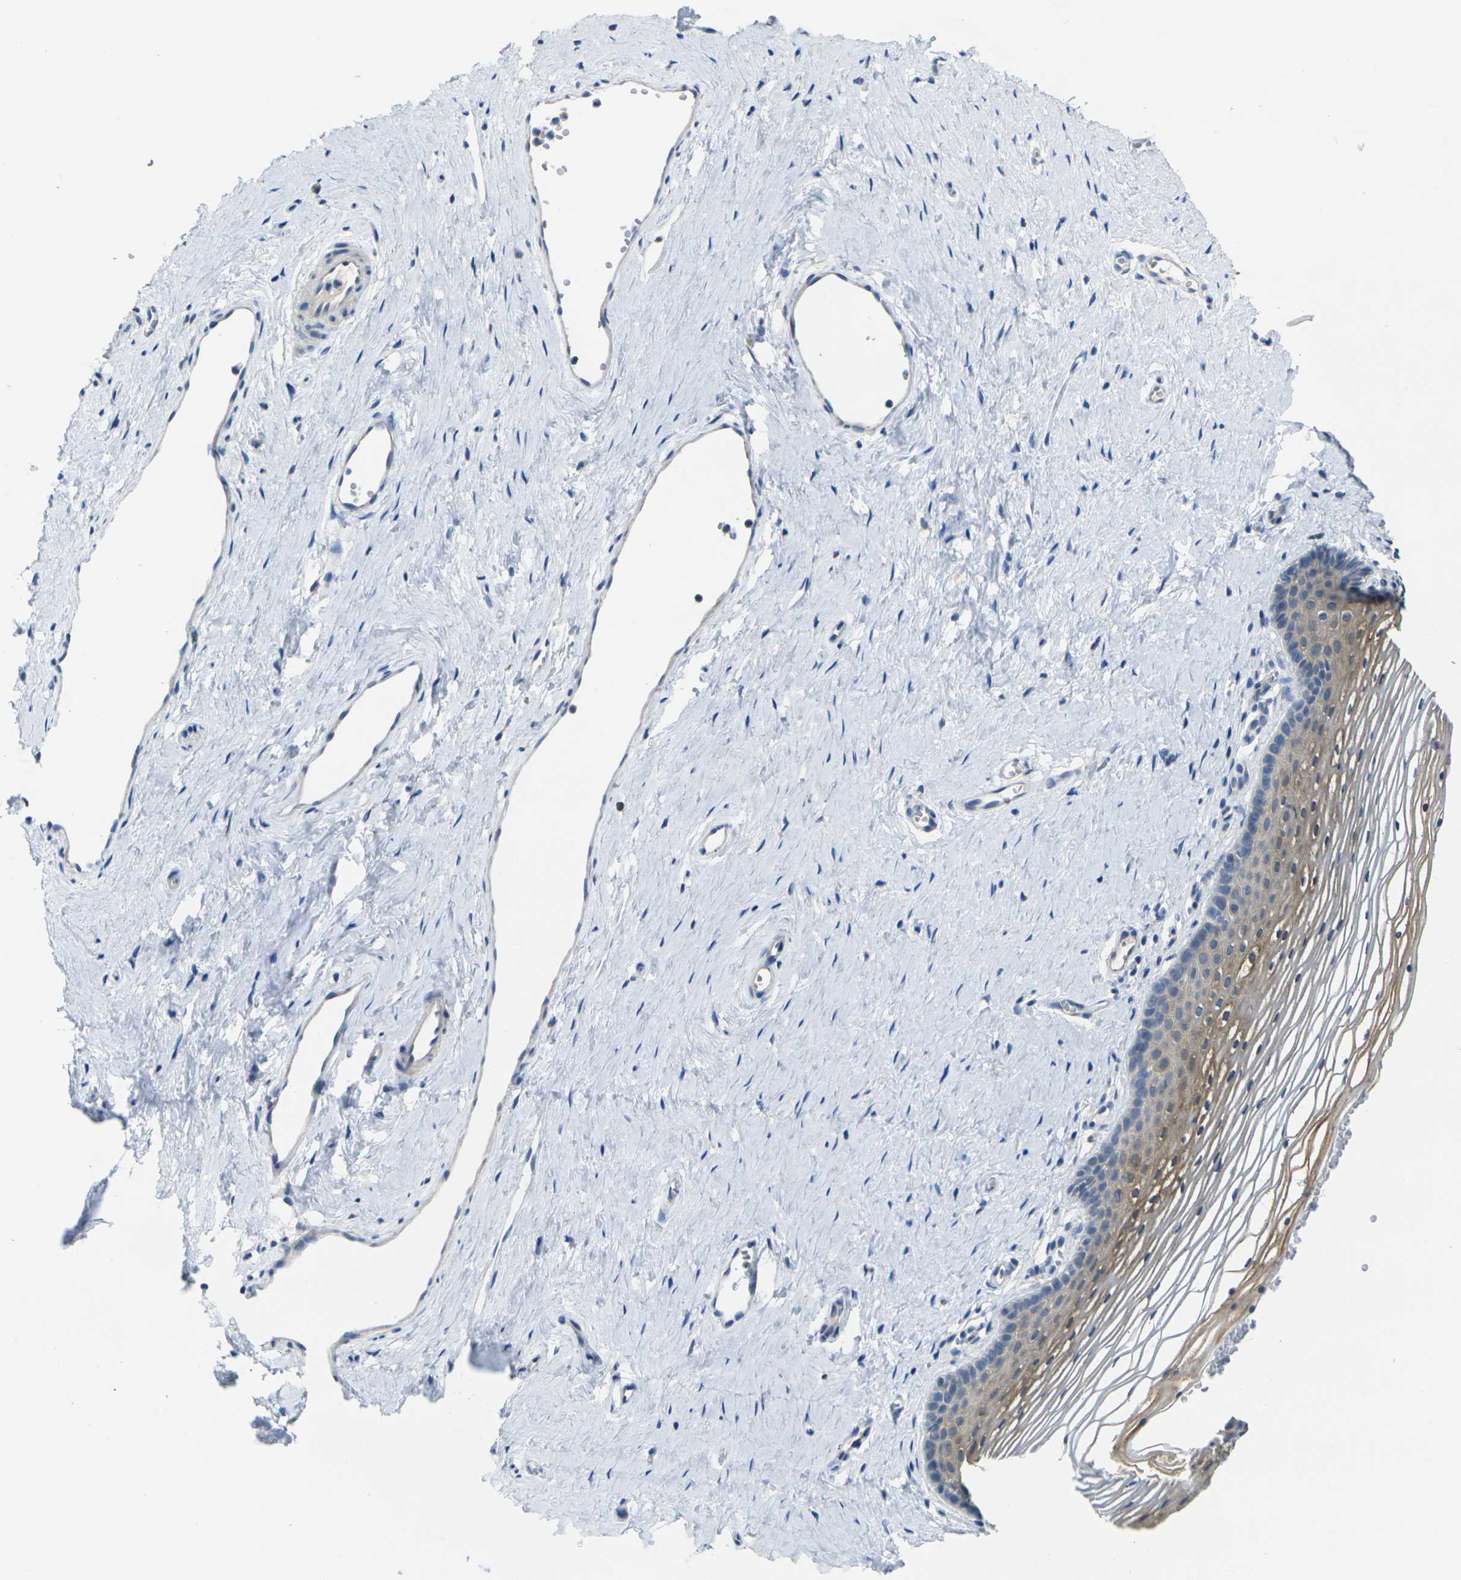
{"staining": {"intensity": "moderate", "quantity": "25%-75%", "location": "cytoplasmic/membranous"}, "tissue": "vagina", "cell_type": "Squamous epithelial cells", "image_type": "normal", "snomed": [{"axis": "morphology", "description": "Normal tissue, NOS"}, {"axis": "topography", "description": "Vagina"}], "caption": "IHC micrograph of unremarkable vagina: vagina stained using immunohistochemistry (IHC) displays medium levels of moderate protein expression localized specifically in the cytoplasmic/membranous of squamous epithelial cells, appearing as a cytoplasmic/membranous brown color.", "gene": "GNA12", "patient": {"sex": "female", "age": 32}}